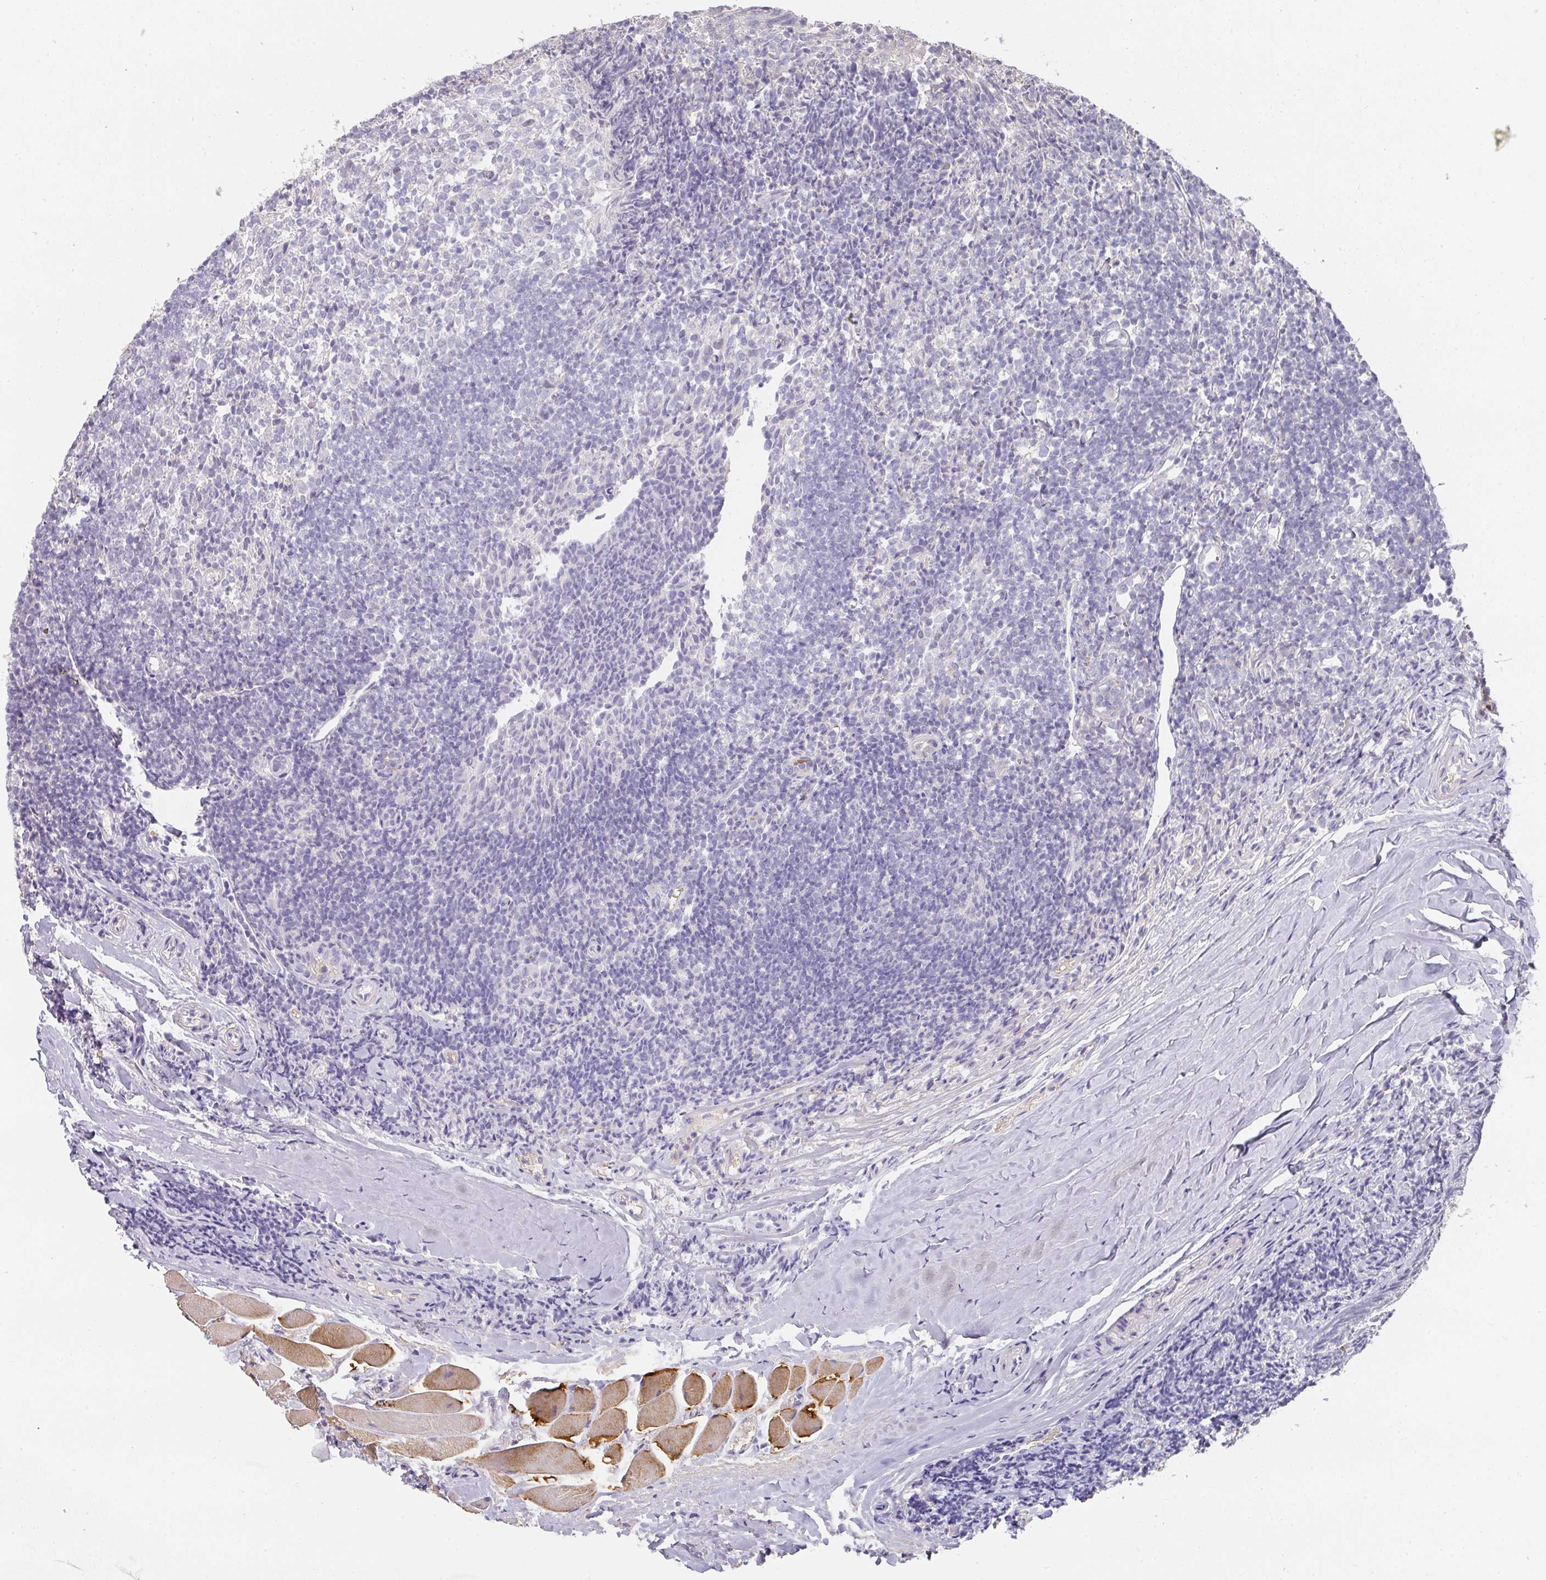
{"staining": {"intensity": "weak", "quantity": "25%-75%", "location": "nuclear"}, "tissue": "tonsil", "cell_type": "Germinal center cells", "image_type": "normal", "snomed": [{"axis": "morphology", "description": "Normal tissue, NOS"}, {"axis": "topography", "description": "Tonsil"}], "caption": "A photomicrograph of human tonsil stained for a protein demonstrates weak nuclear brown staining in germinal center cells. (DAB (3,3'-diaminobenzidine) = brown stain, brightfield microscopy at high magnification).", "gene": "FOXN4", "patient": {"sex": "female", "age": 10}}